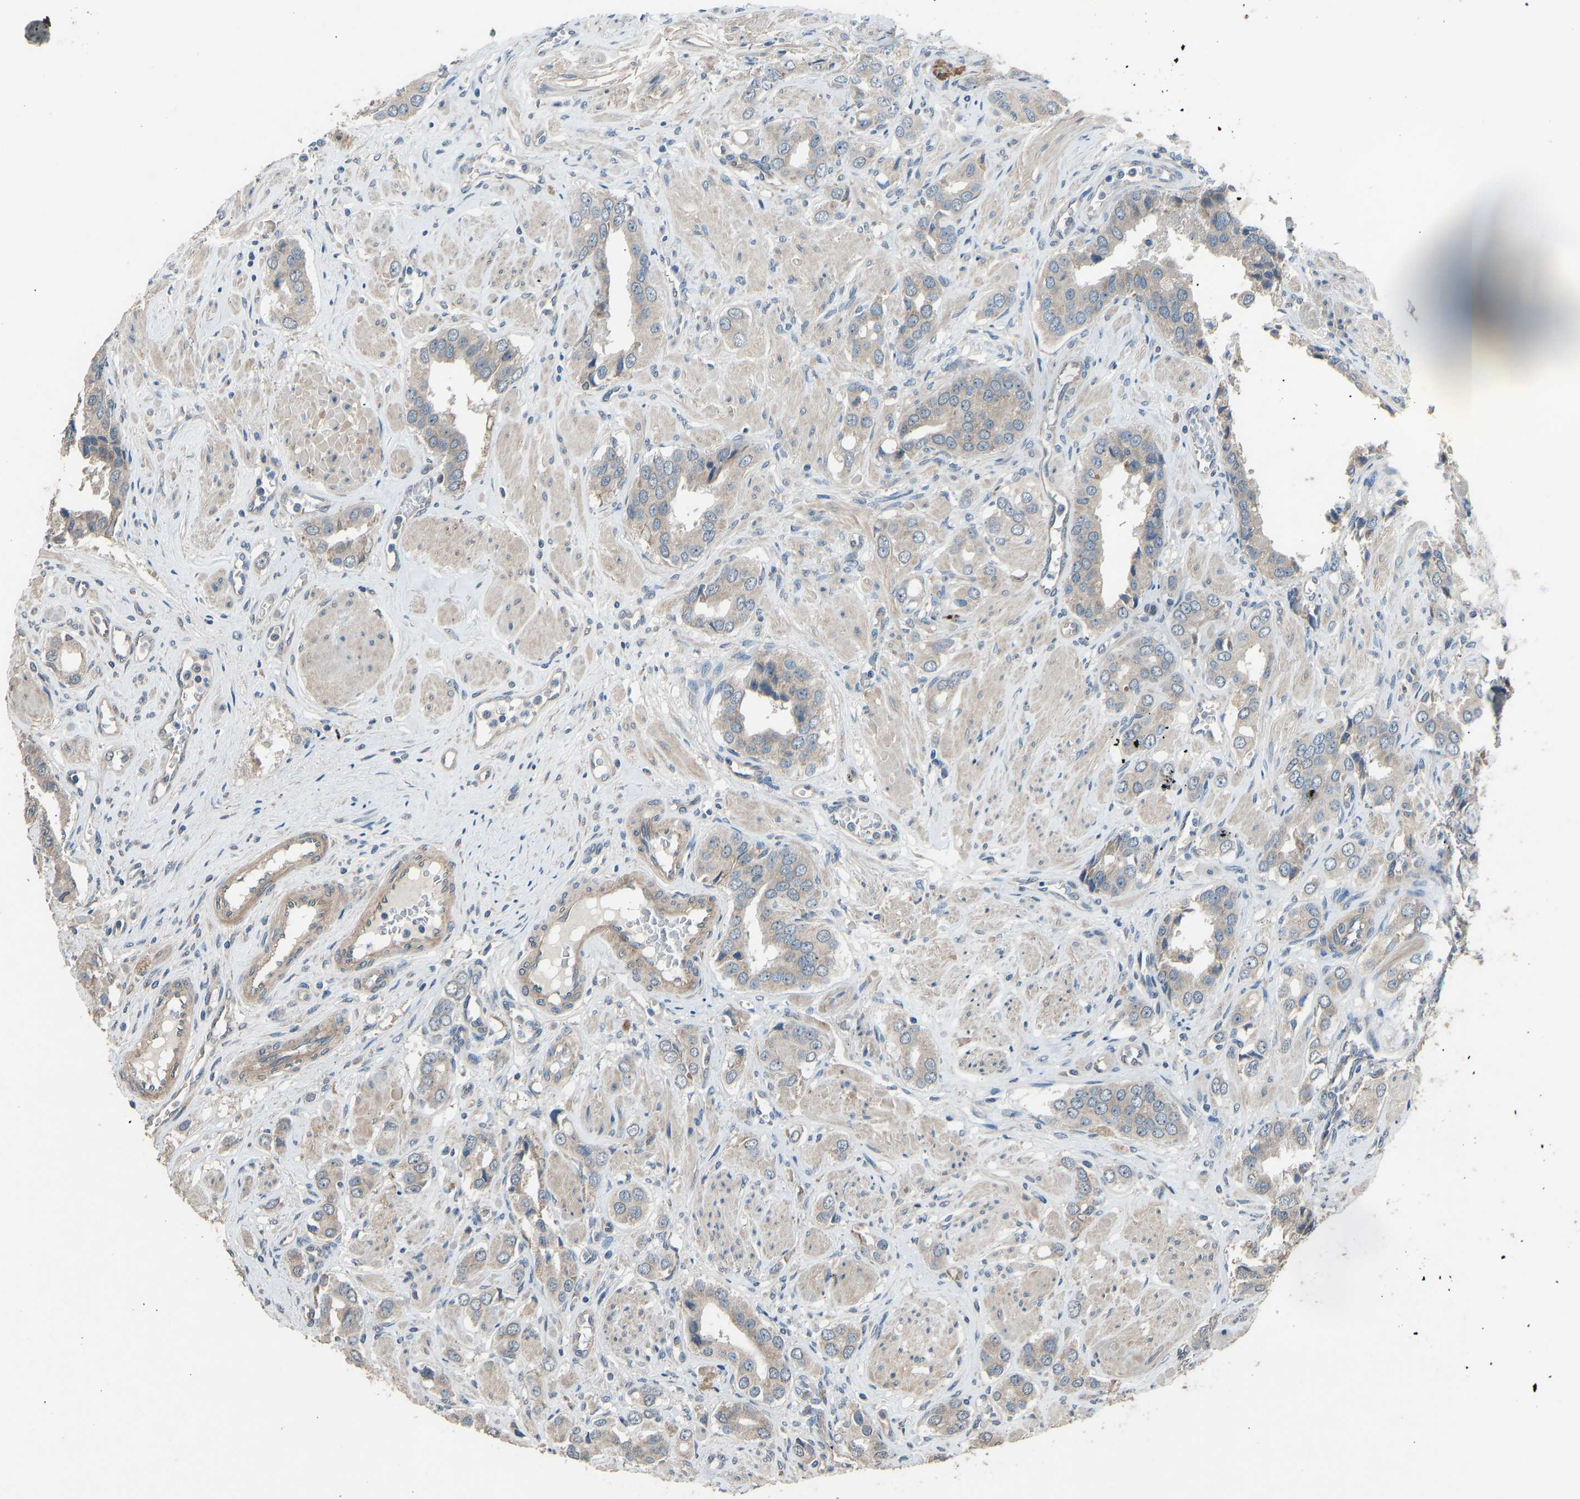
{"staining": {"intensity": "weak", "quantity": ">75%", "location": "cytoplasmic/membranous"}, "tissue": "prostate cancer", "cell_type": "Tumor cells", "image_type": "cancer", "snomed": [{"axis": "morphology", "description": "Adenocarcinoma, High grade"}, {"axis": "topography", "description": "Prostate"}], "caption": "Weak cytoplasmic/membranous positivity for a protein is appreciated in approximately >75% of tumor cells of prostate adenocarcinoma (high-grade) using immunohistochemistry.", "gene": "SLC43A1", "patient": {"sex": "male", "age": 52}}